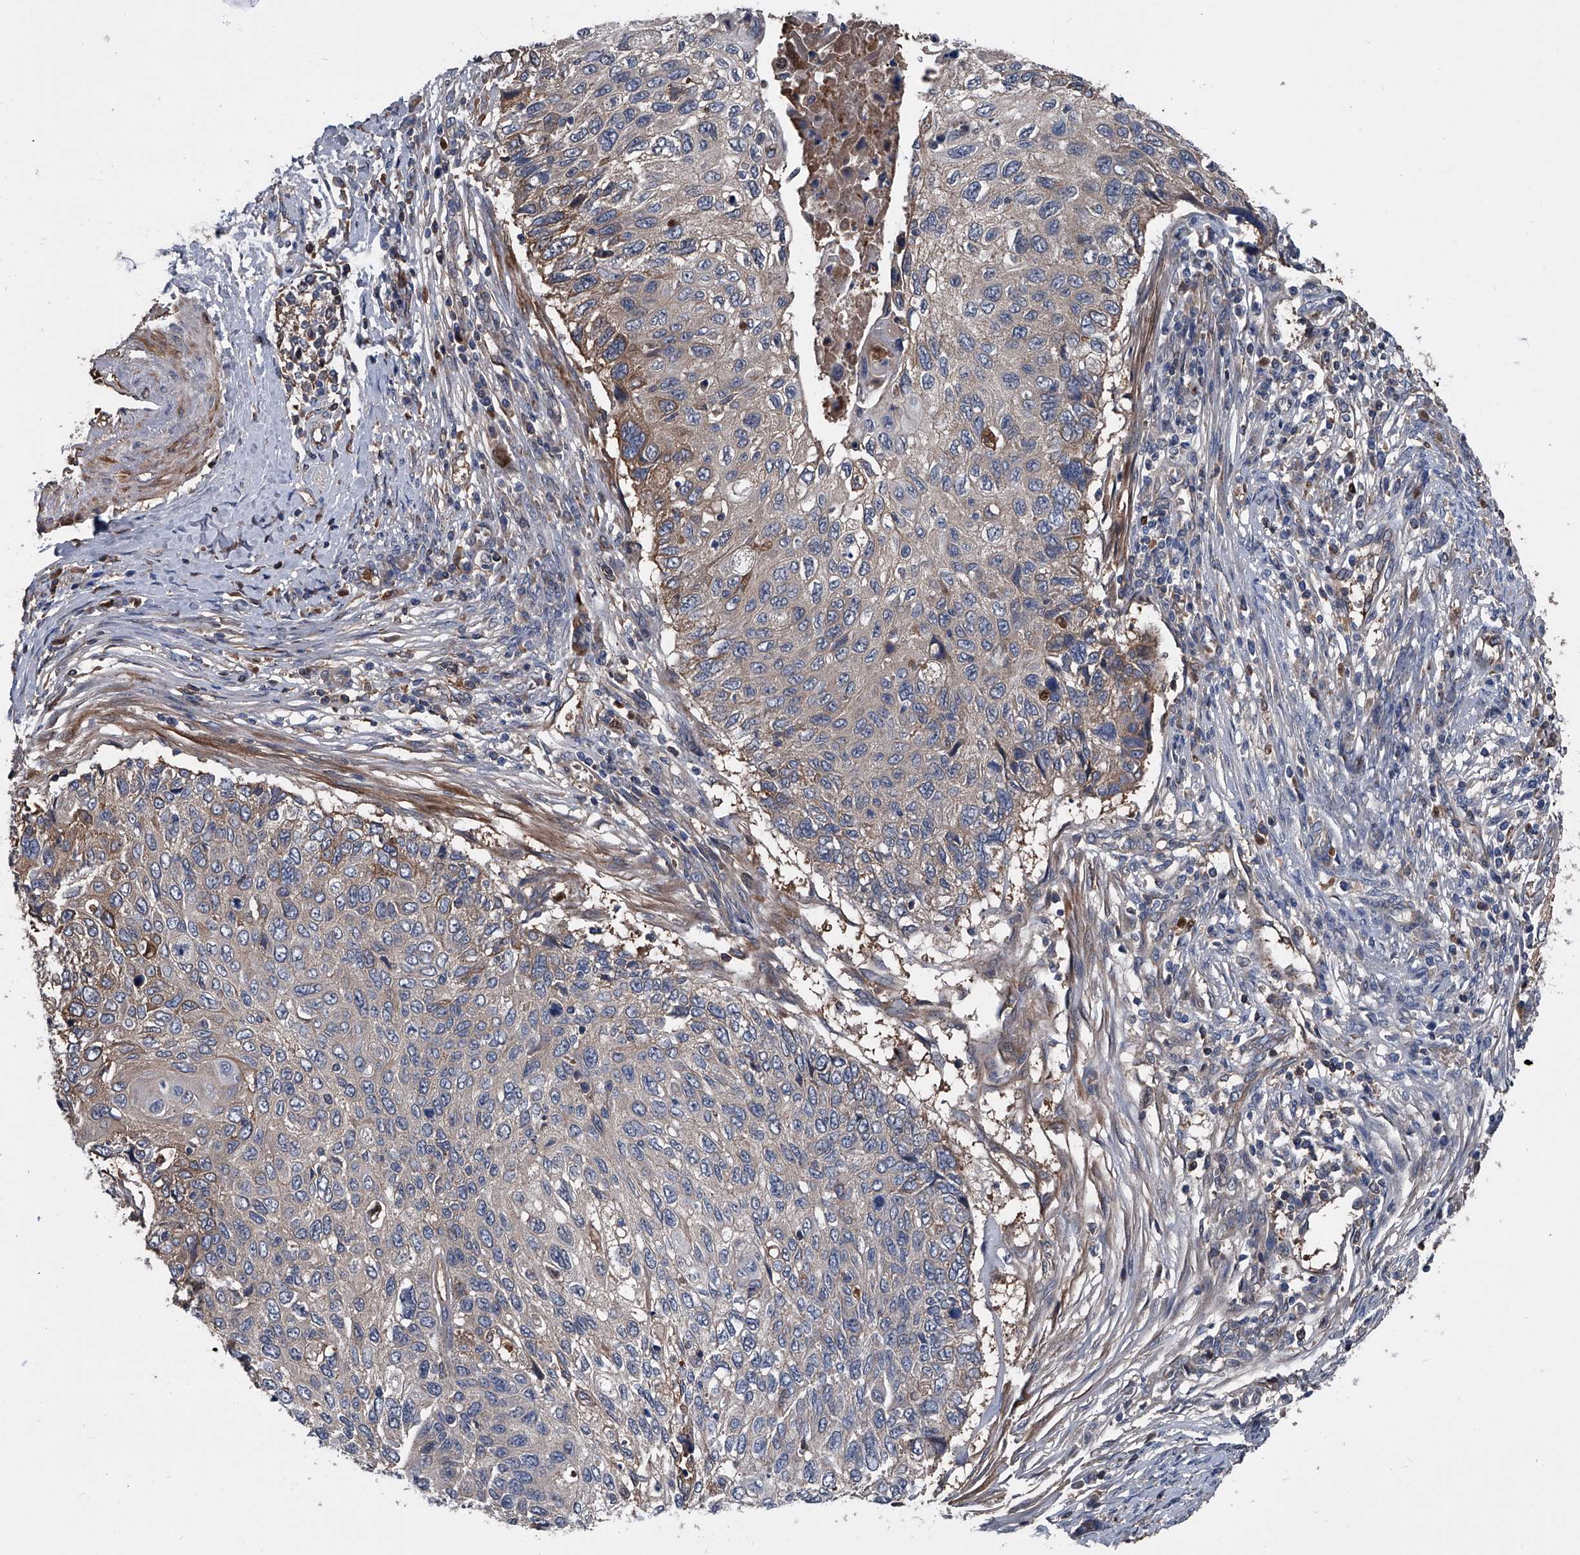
{"staining": {"intensity": "weak", "quantity": "<25%", "location": "cytoplasmic/membranous"}, "tissue": "cervical cancer", "cell_type": "Tumor cells", "image_type": "cancer", "snomed": [{"axis": "morphology", "description": "Squamous cell carcinoma, NOS"}, {"axis": "topography", "description": "Cervix"}], "caption": "Protein analysis of squamous cell carcinoma (cervical) shows no significant positivity in tumor cells.", "gene": "KIF13A", "patient": {"sex": "female", "age": 70}}